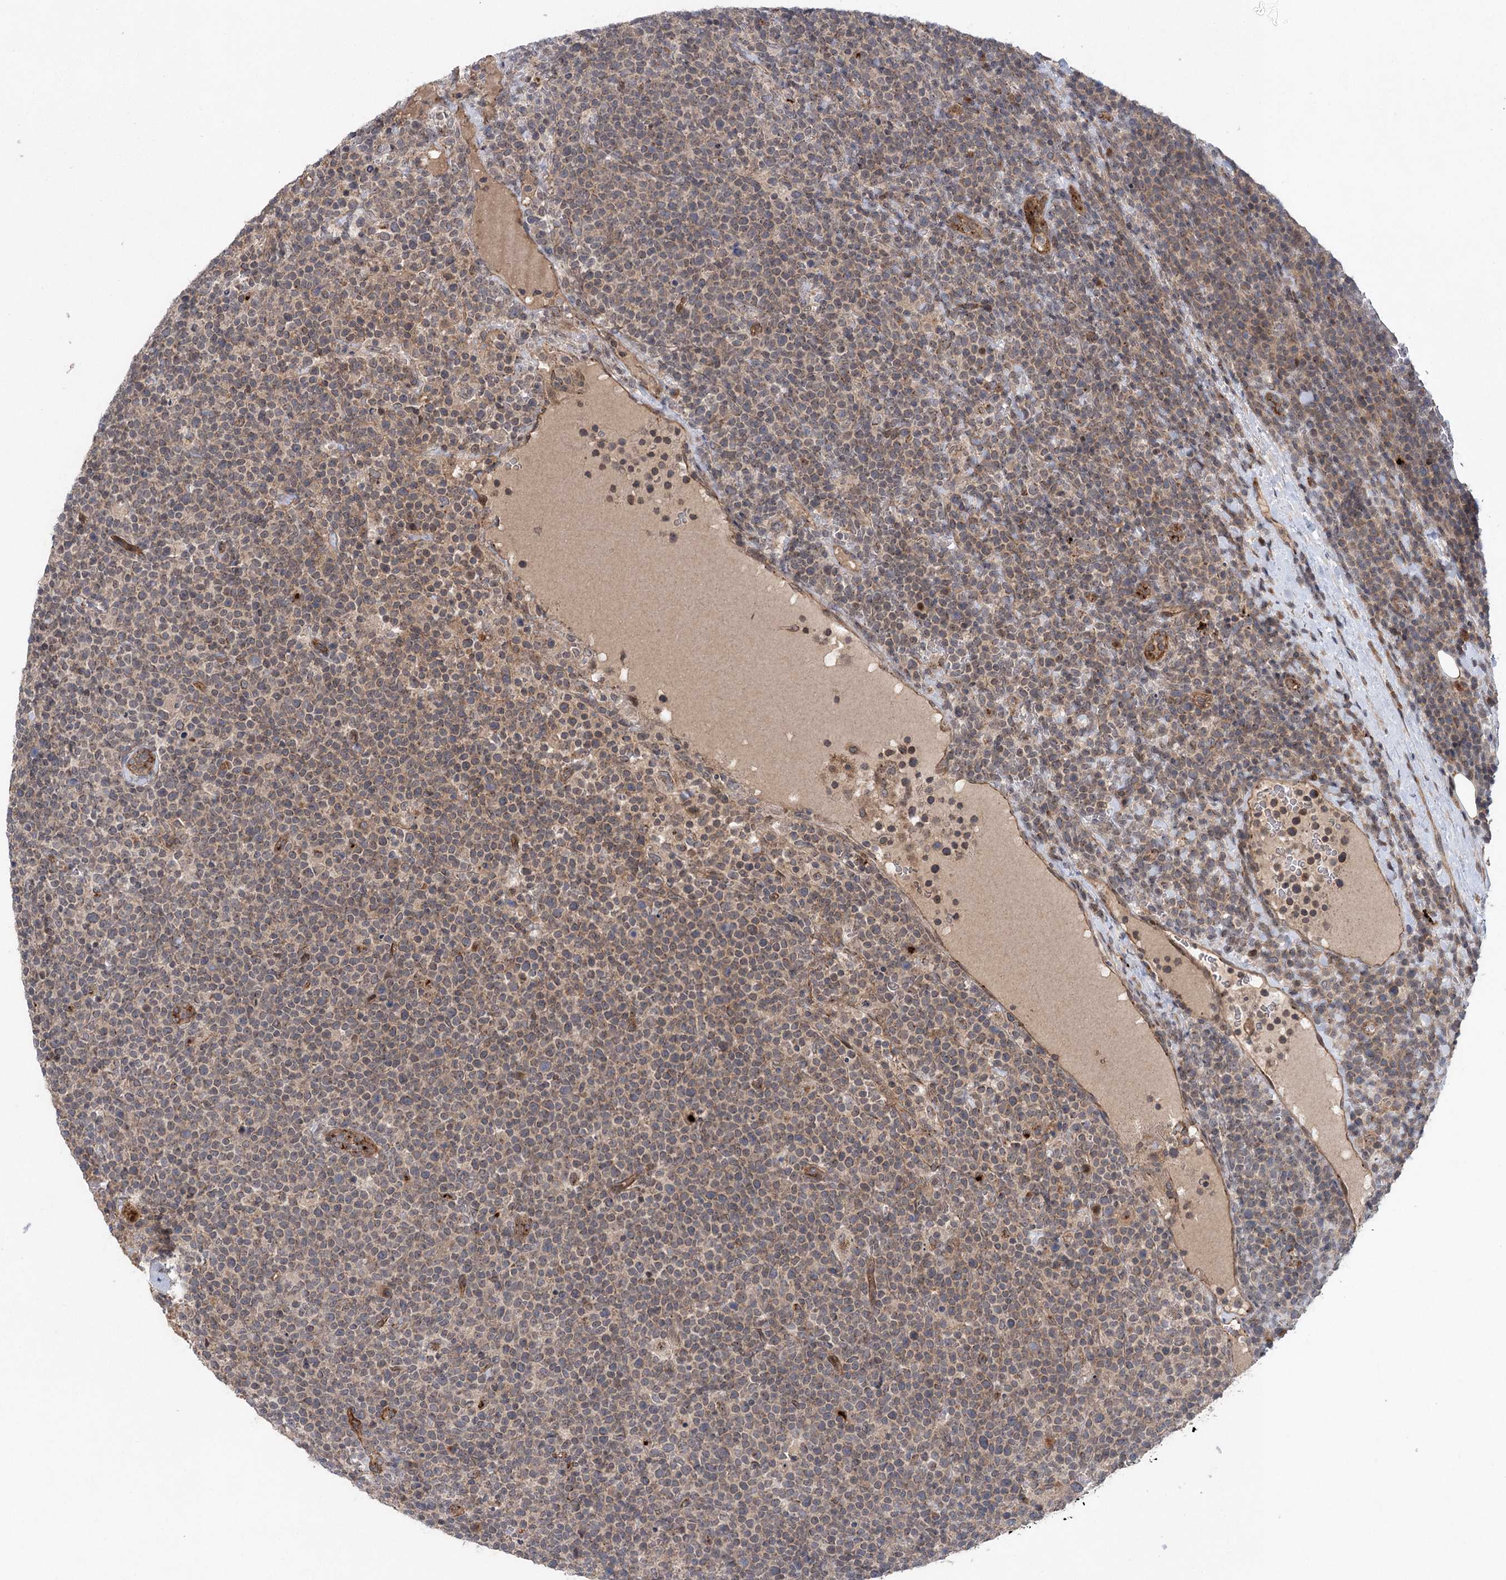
{"staining": {"intensity": "weak", "quantity": "<25%", "location": "cytoplasmic/membranous"}, "tissue": "lymphoma", "cell_type": "Tumor cells", "image_type": "cancer", "snomed": [{"axis": "morphology", "description": "Malignant lymphoma, non-Hodgkin's type, High grade"}, {"axis": "topography", "description": "Lymph node"}], "caption": "This micrograph is of lymphoma stained with immunohistochemistry to label a protein in brown with the nuclei are counter-stained blue. There is no staining in tumor cells. Nuclei are stained in blue.", "gene": "METTL24", "patient": {"sex": "male", "age": 61}}